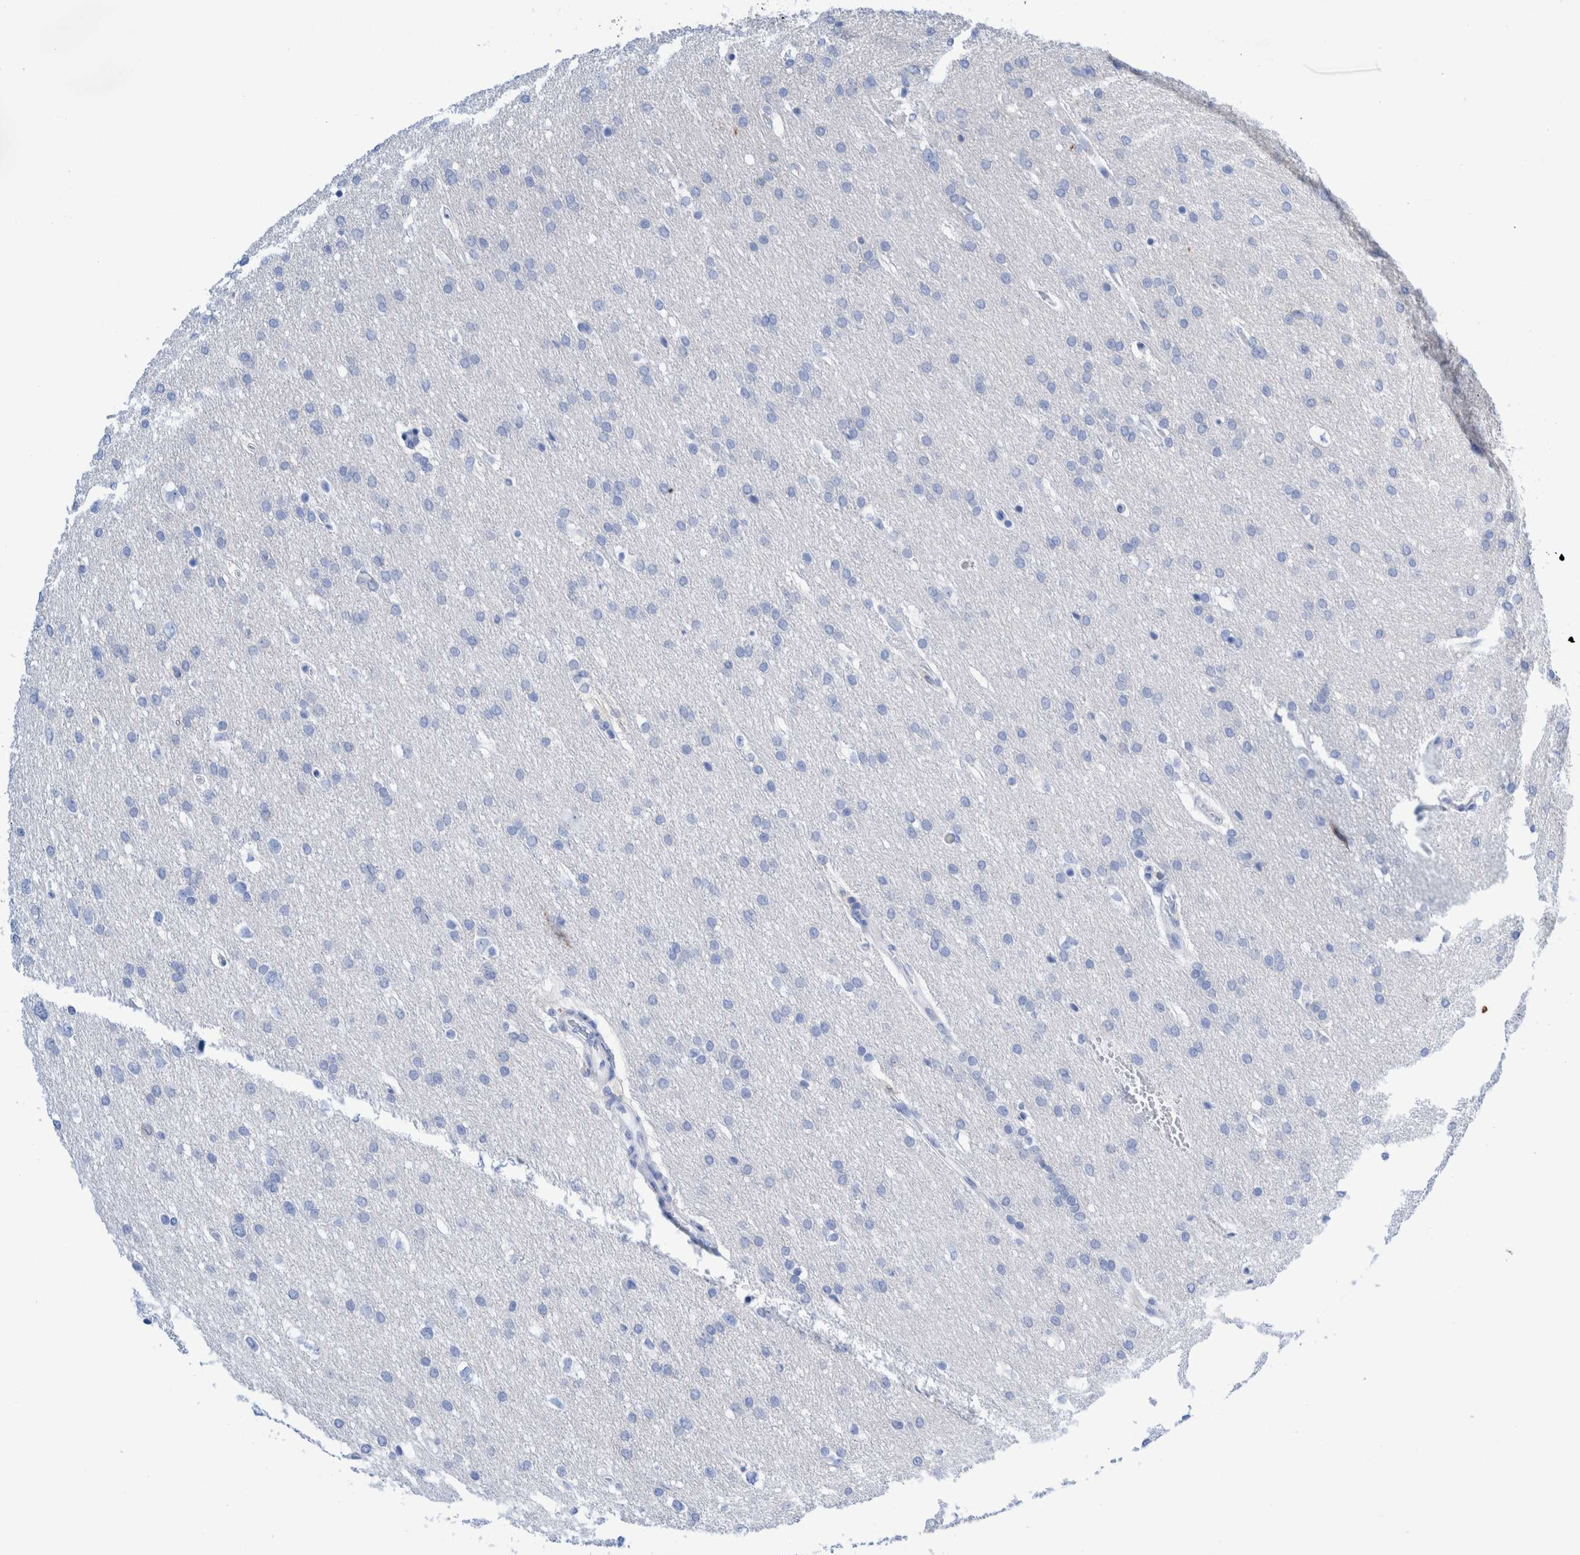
{"staining": {"intensity": "negative", "quantity": "none", "location": "none"}, "tissue": "glioma", "cell_type": "Tumor cells", "image_type": "cancer", "snomed": [{"axis": "morphology", "description": "Glioma, malignant, Low grade"}, {"axis": "topography", "description": "Brain"}], "caption": "The immunohistochemistry image has no significant positivity in tumor cells of low-grade glioma (malignant) tissue. (DAB immunohistochemistry visualized using brightfield microscopy, high magnification).", "gene": "KRT14", "patient": {"sex": "female", "age": 37}}